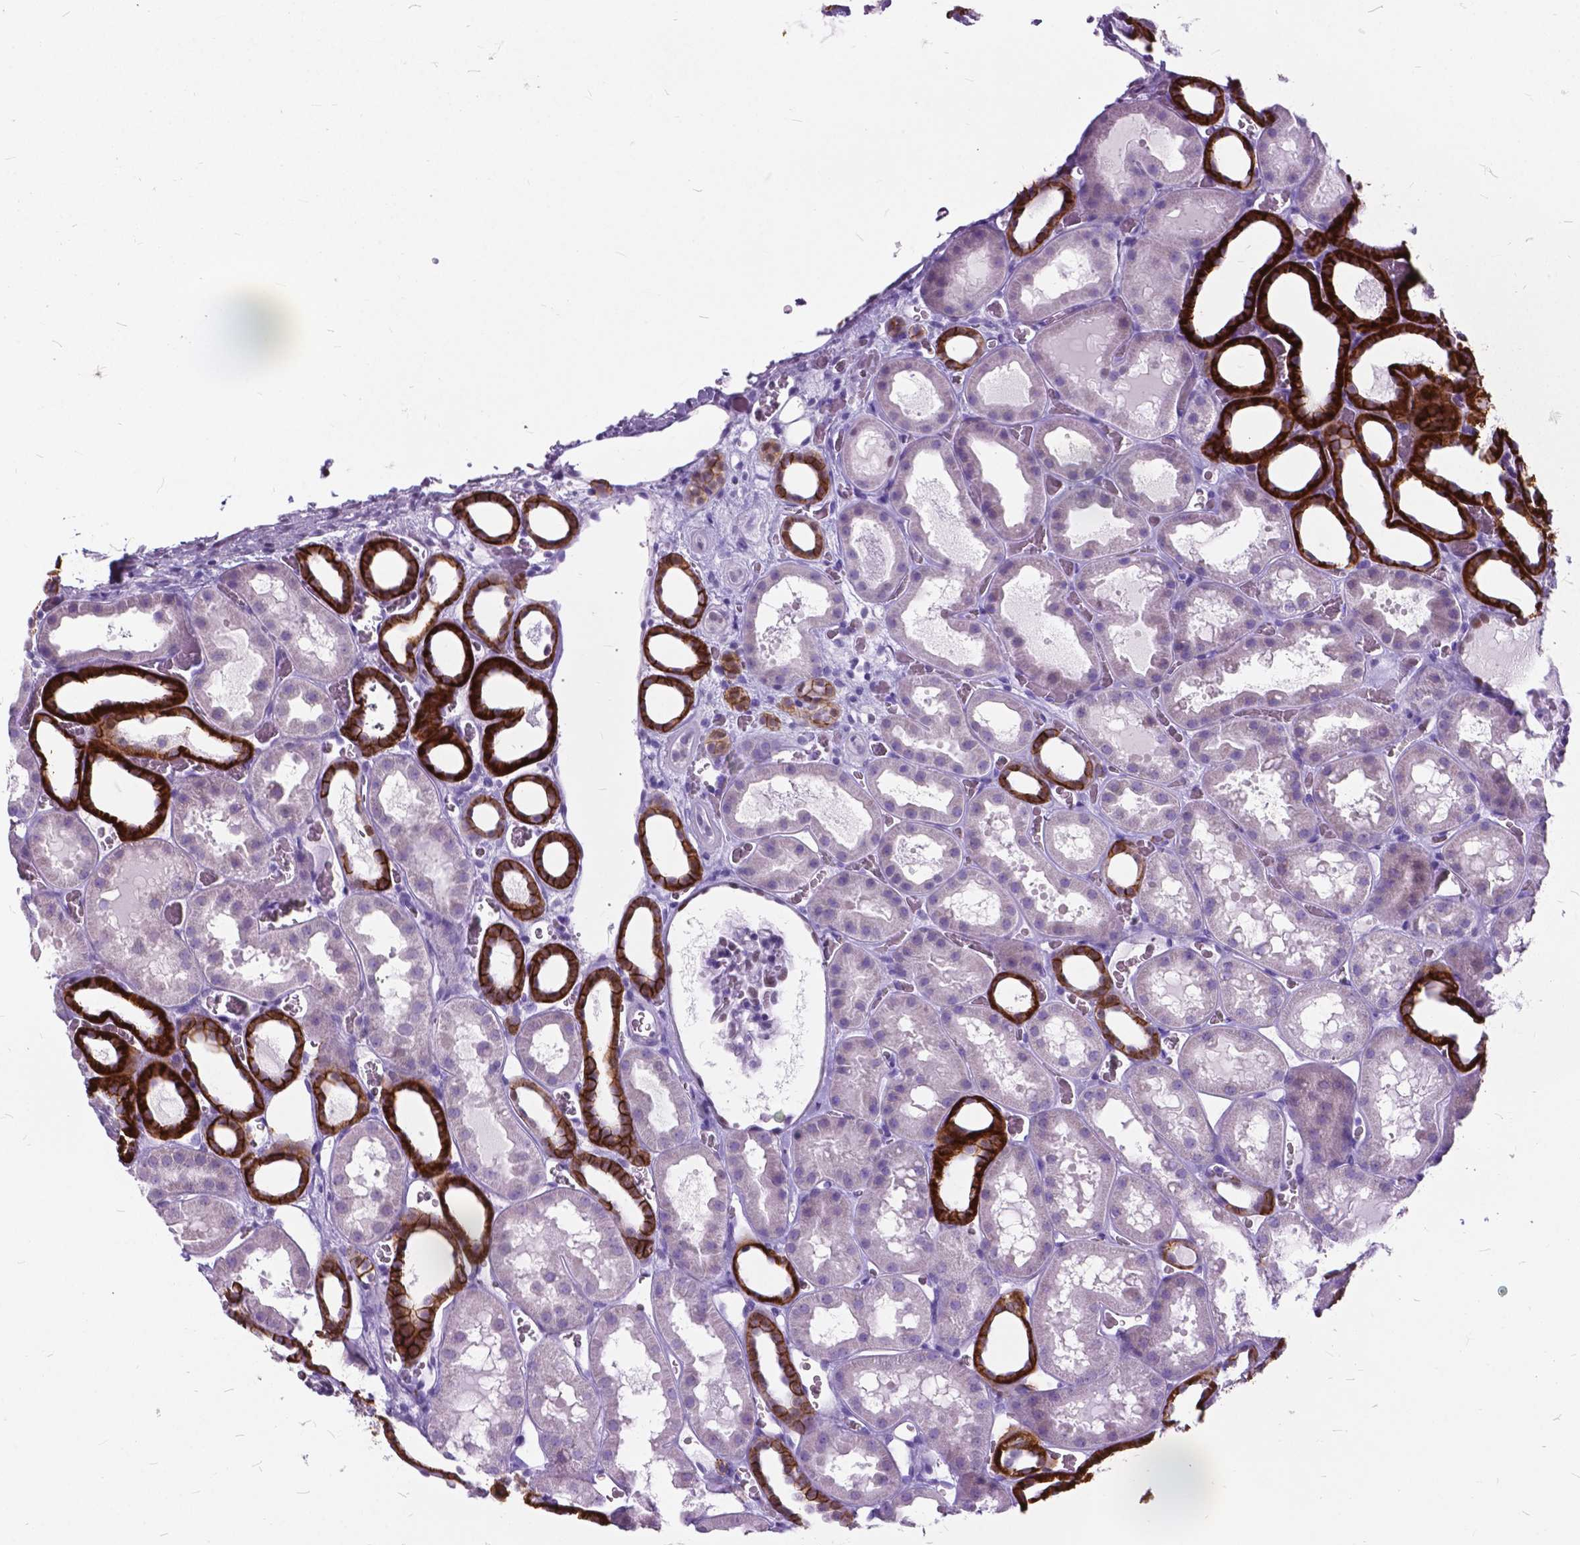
{"staining": {"intensity": "negative", "quantity": "none", "location": "none"}, "tissue": "kidney", "cell_type": "Cells in glomeruli", "image_type": "normal", "snomed": [{"axis": "morphology", "description": "Normal tissue, NOS"}, {"axis": "topography", "description": "Kidney"}], "caption": "An immunohistochemistry (IHC) micrograph of normal kidney is shown. There is no staining in cells in glomeruli of kidney. (DAB (3,3'-diaminobenzidine) immunohistochemistry (IHC) visualized using brightfield microscopy, high magnification).", "gene": "BSND", "patient": {"sex": "female", "age": 41}}